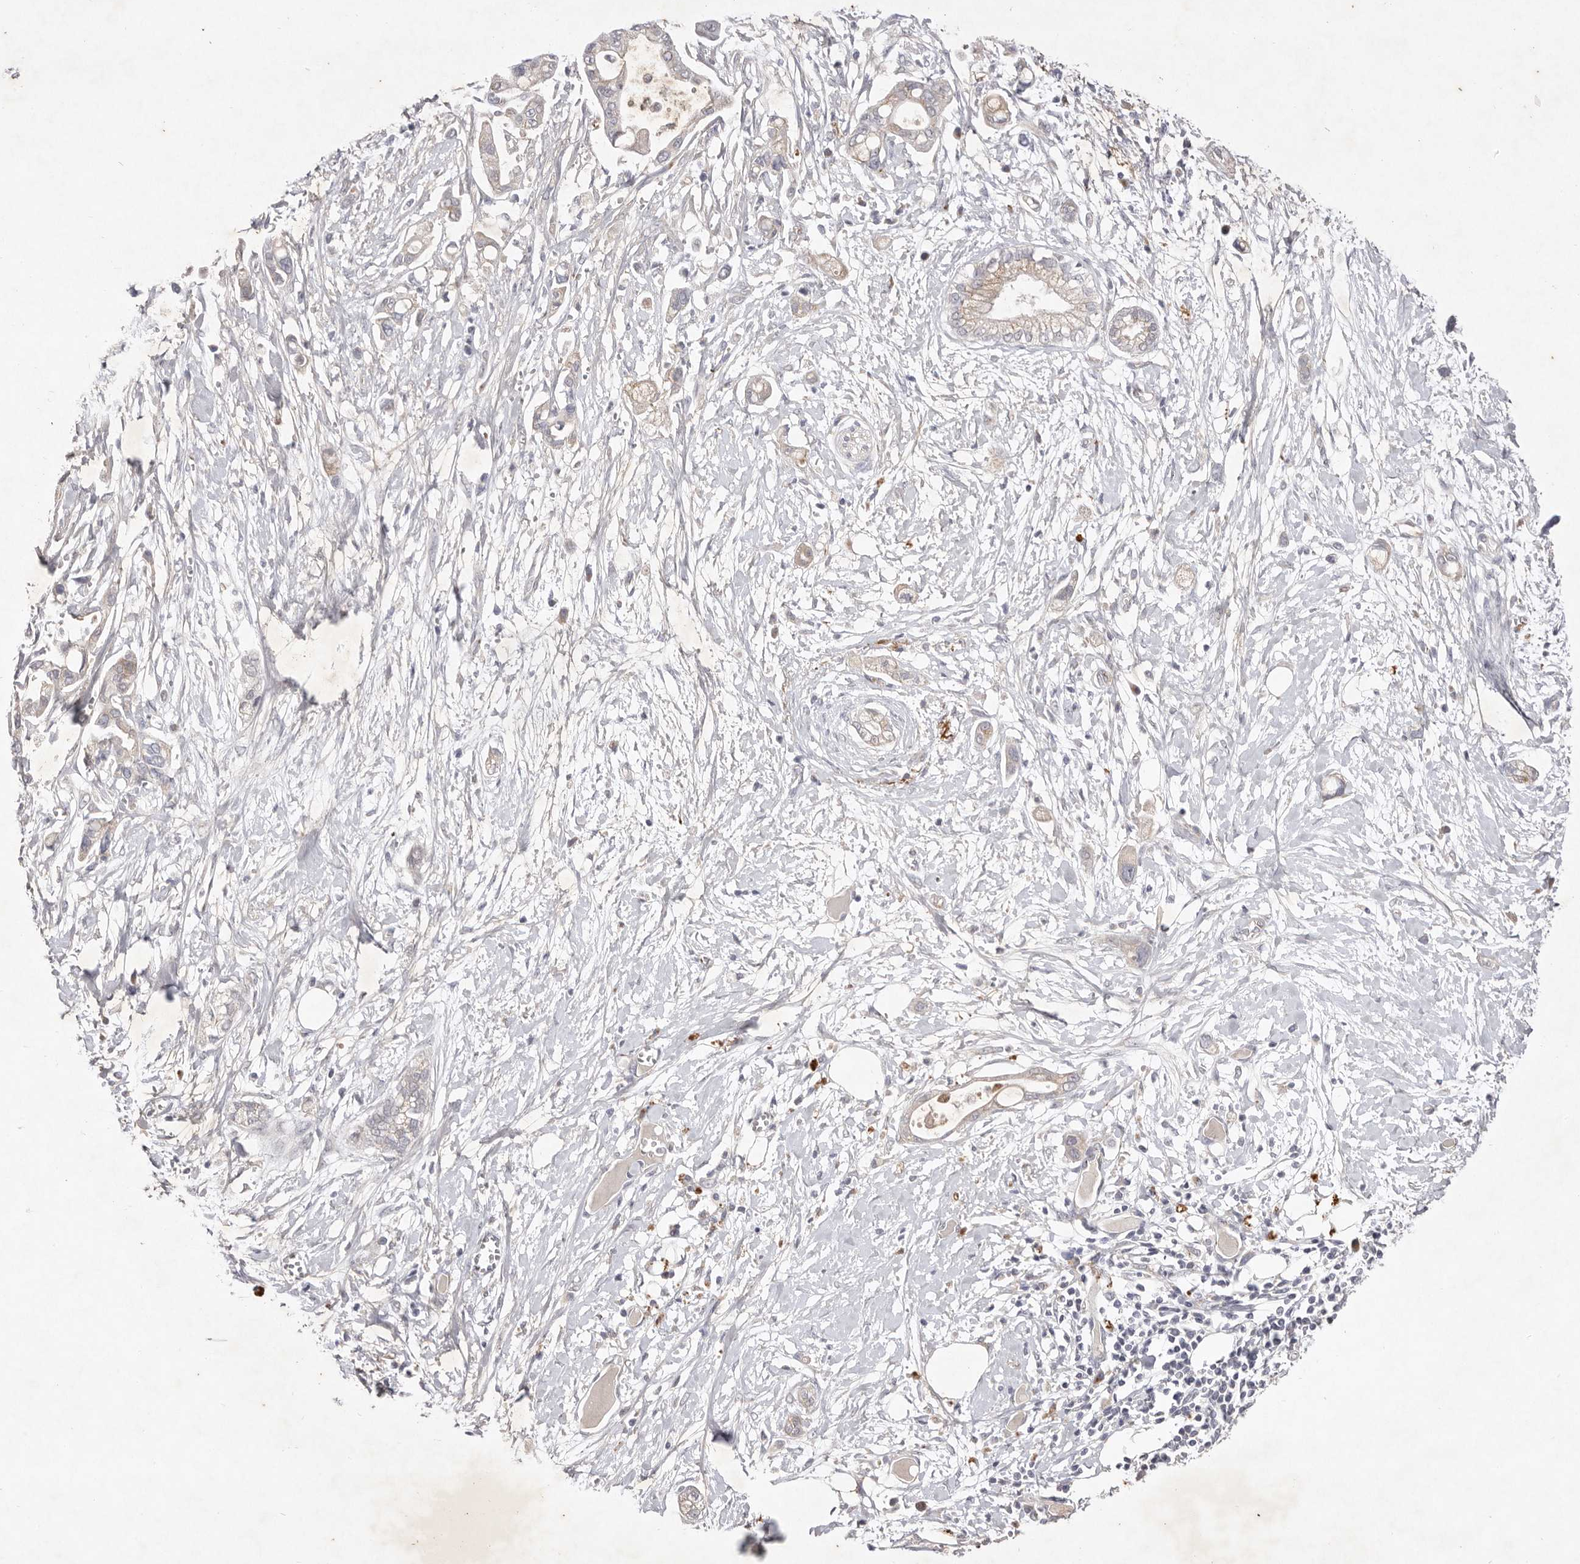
{"staining": {"intensity": "weak", "quantity": ">75%", "location": "cytoplasmic/membranous"}, "tissue": "pancreatic cancer", "cell_type": "Tumor cells", "image_type": "cancer", "snomed": [{"axis": "morphology", "description": "Adenocarcinoma, NOS"}, {"axis": "topography", "description": "Pancreas"}], "caption": "Pancreatic adenocarcinoma stained for a protein (brown) shows weak cytoplasmic/membranous positive positivity in approximately >75% of tumor cells.", "gene": "USP24", "patient": {"sex": "male", "age": 68}}